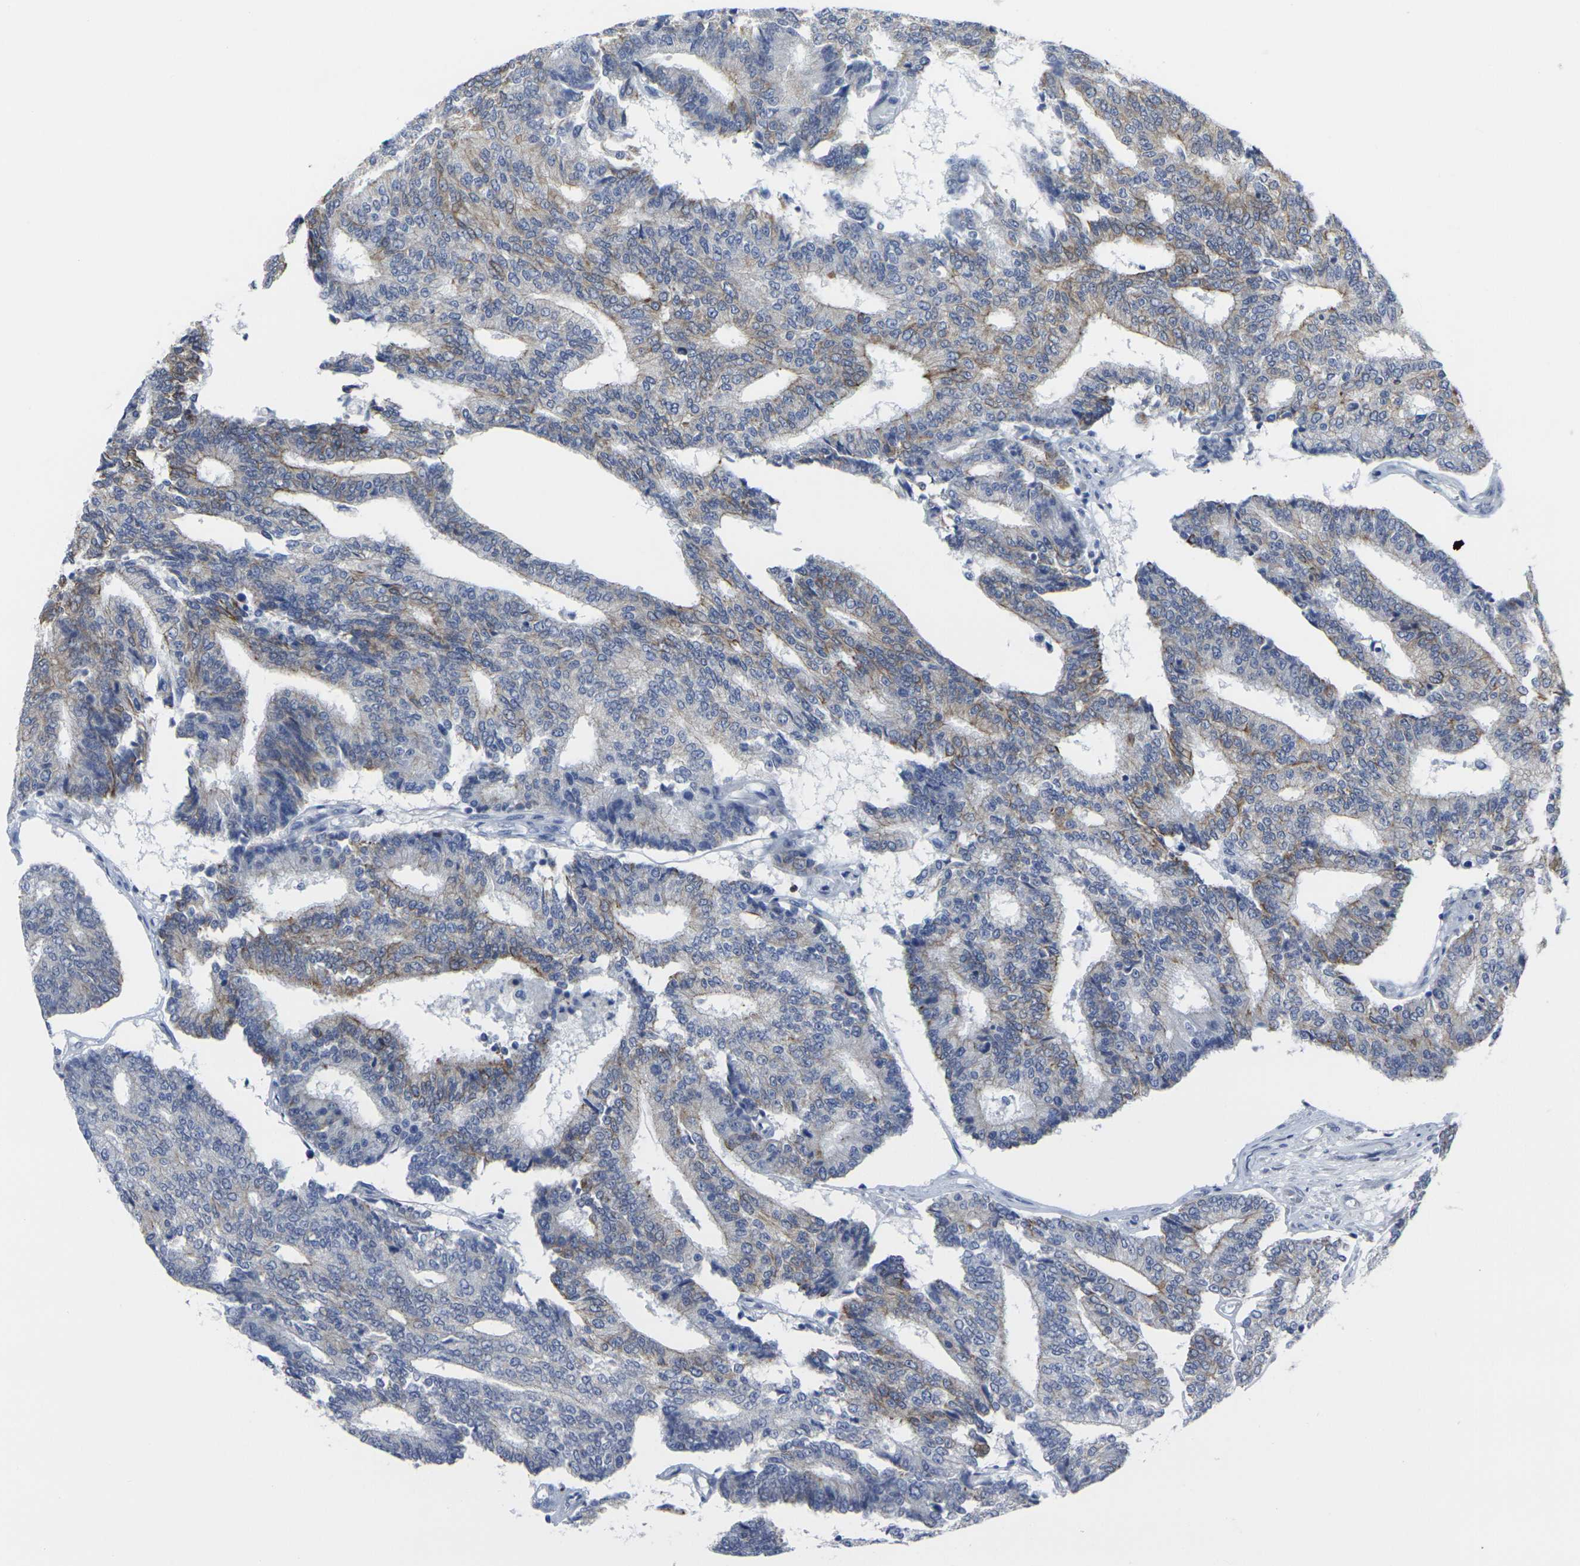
{"staining": {"intensity": "moderate", "quantity": "25%-75%", "location": "cytoplasmic/membranous"}, "tissue": "prostate cancer", "cell_type": "Tumor cells", "image_type": "cancer", "snomed": [{"axis": "morphology", "description": "Adenocarcinoma, High grade"}, {"axis": "topography", "description": "Prostate"}], "caption": "IHC photomicrograph of neoplastic tissue: human prostate adenocarcinoma (high-grade) stained using immunohistochemistry displays medium levels of moderate protein expression localized specifically in the cytoplasmic/membranous of tumor cells, appearing as a cytoplasmic/membranous brown color.", "gene": "ANKRD46", "patient": {"sex": "male", "age": 55}}